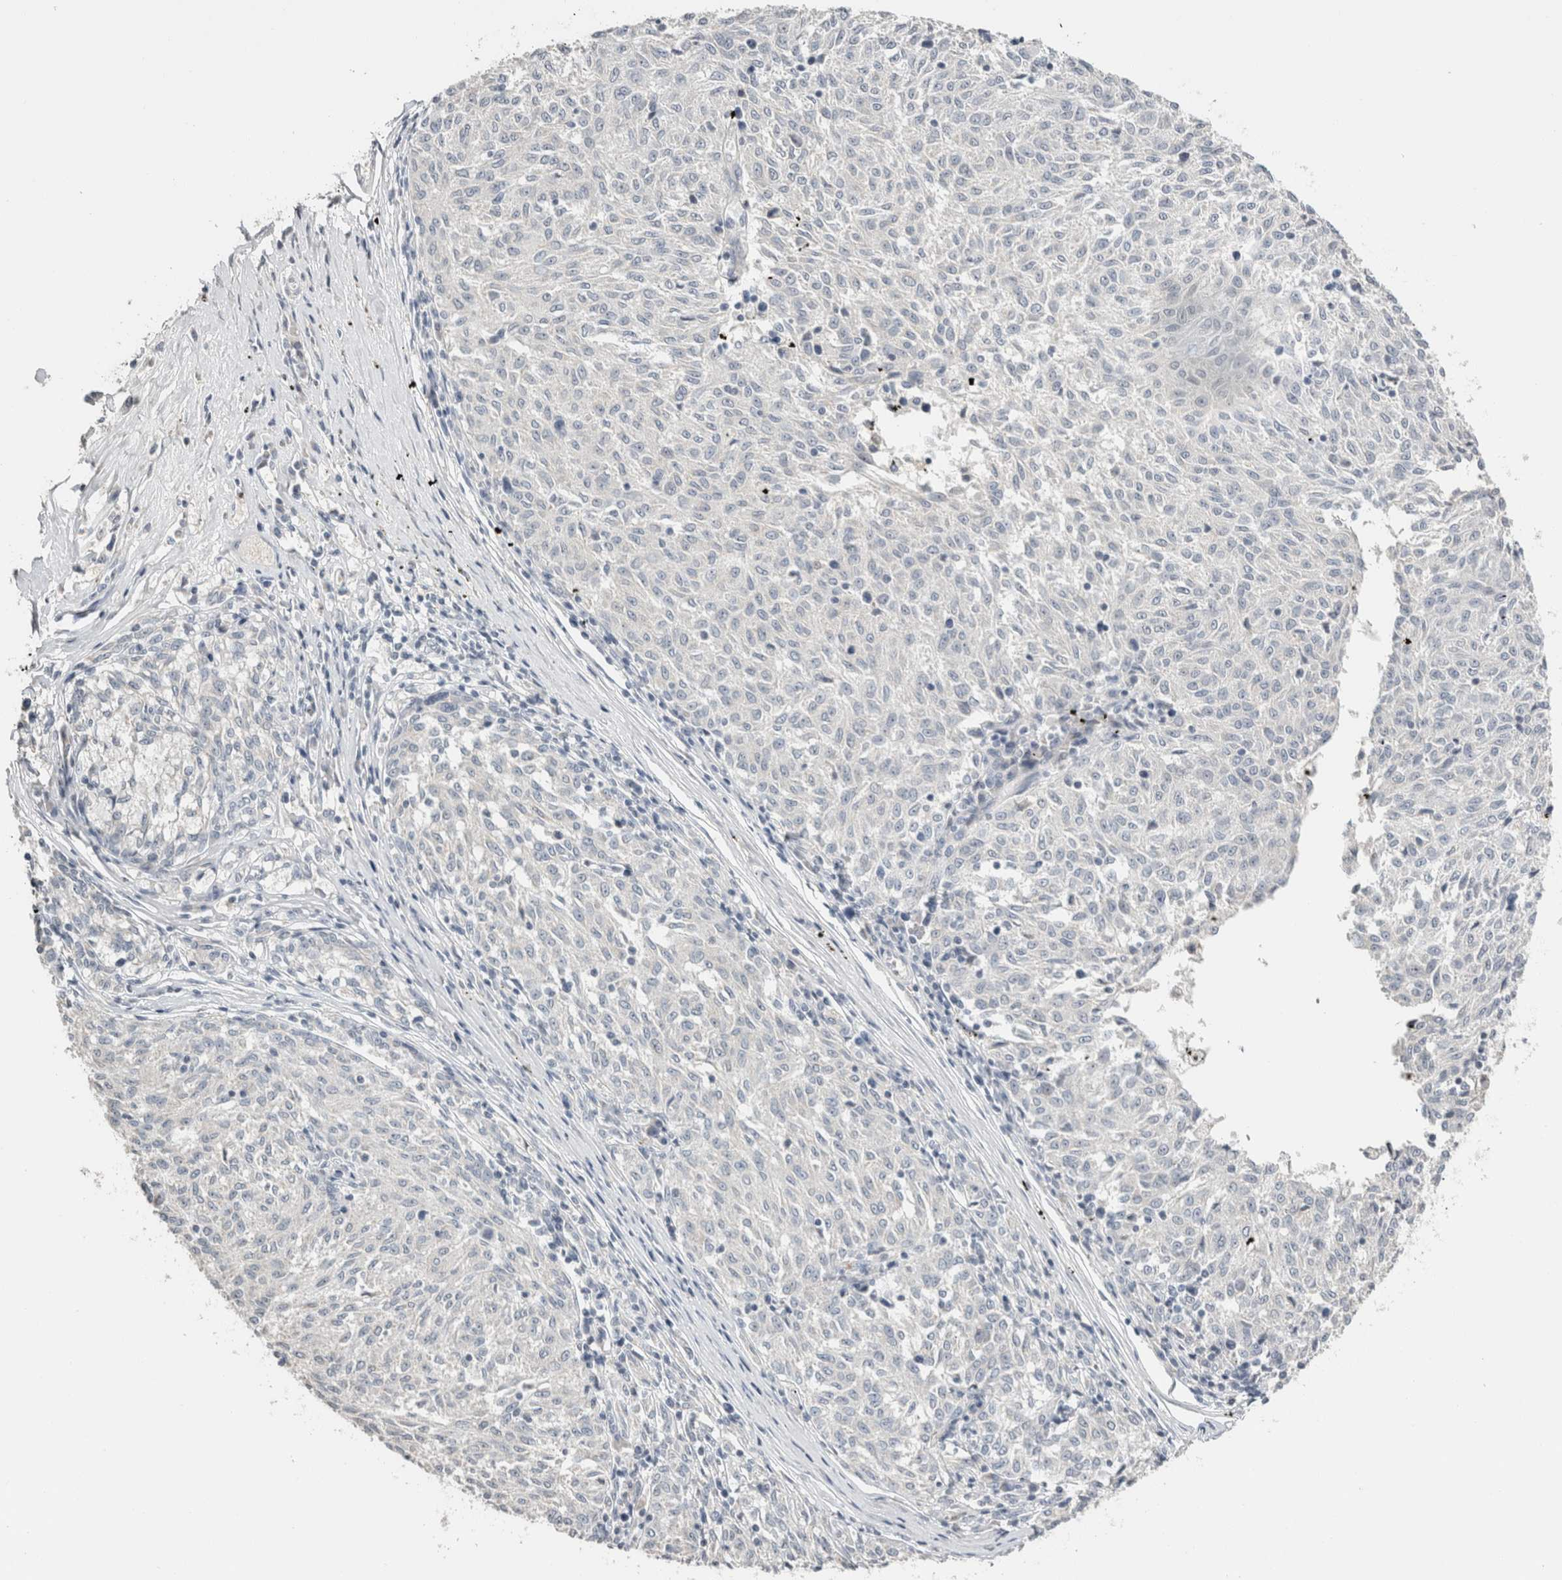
{"staining": {"intensity": "negative", "quantity": "none", "location": "none"}, "tissue": "melanoma", "cell_type": "Tumor cells", "image_type": "cancer", "snomed": [{"axis": "morphology", "description": "Malignant melanoma, NOS"}, {"axis": "topography", "description": "Skin"}], "caption": "A high-resolution micrograph shows immunohistochemistry (IHC) staining of malignant melanoma, which displays no significant expression in tumor cells. Brightfield microscopy of IHC stained with DAB (3,3'-diaminobenzidine) (brown) and hematoxylin (blue), captured at high magnification.", "gene": "CRAT", "patient": {"sex": "female", "age": 72}}